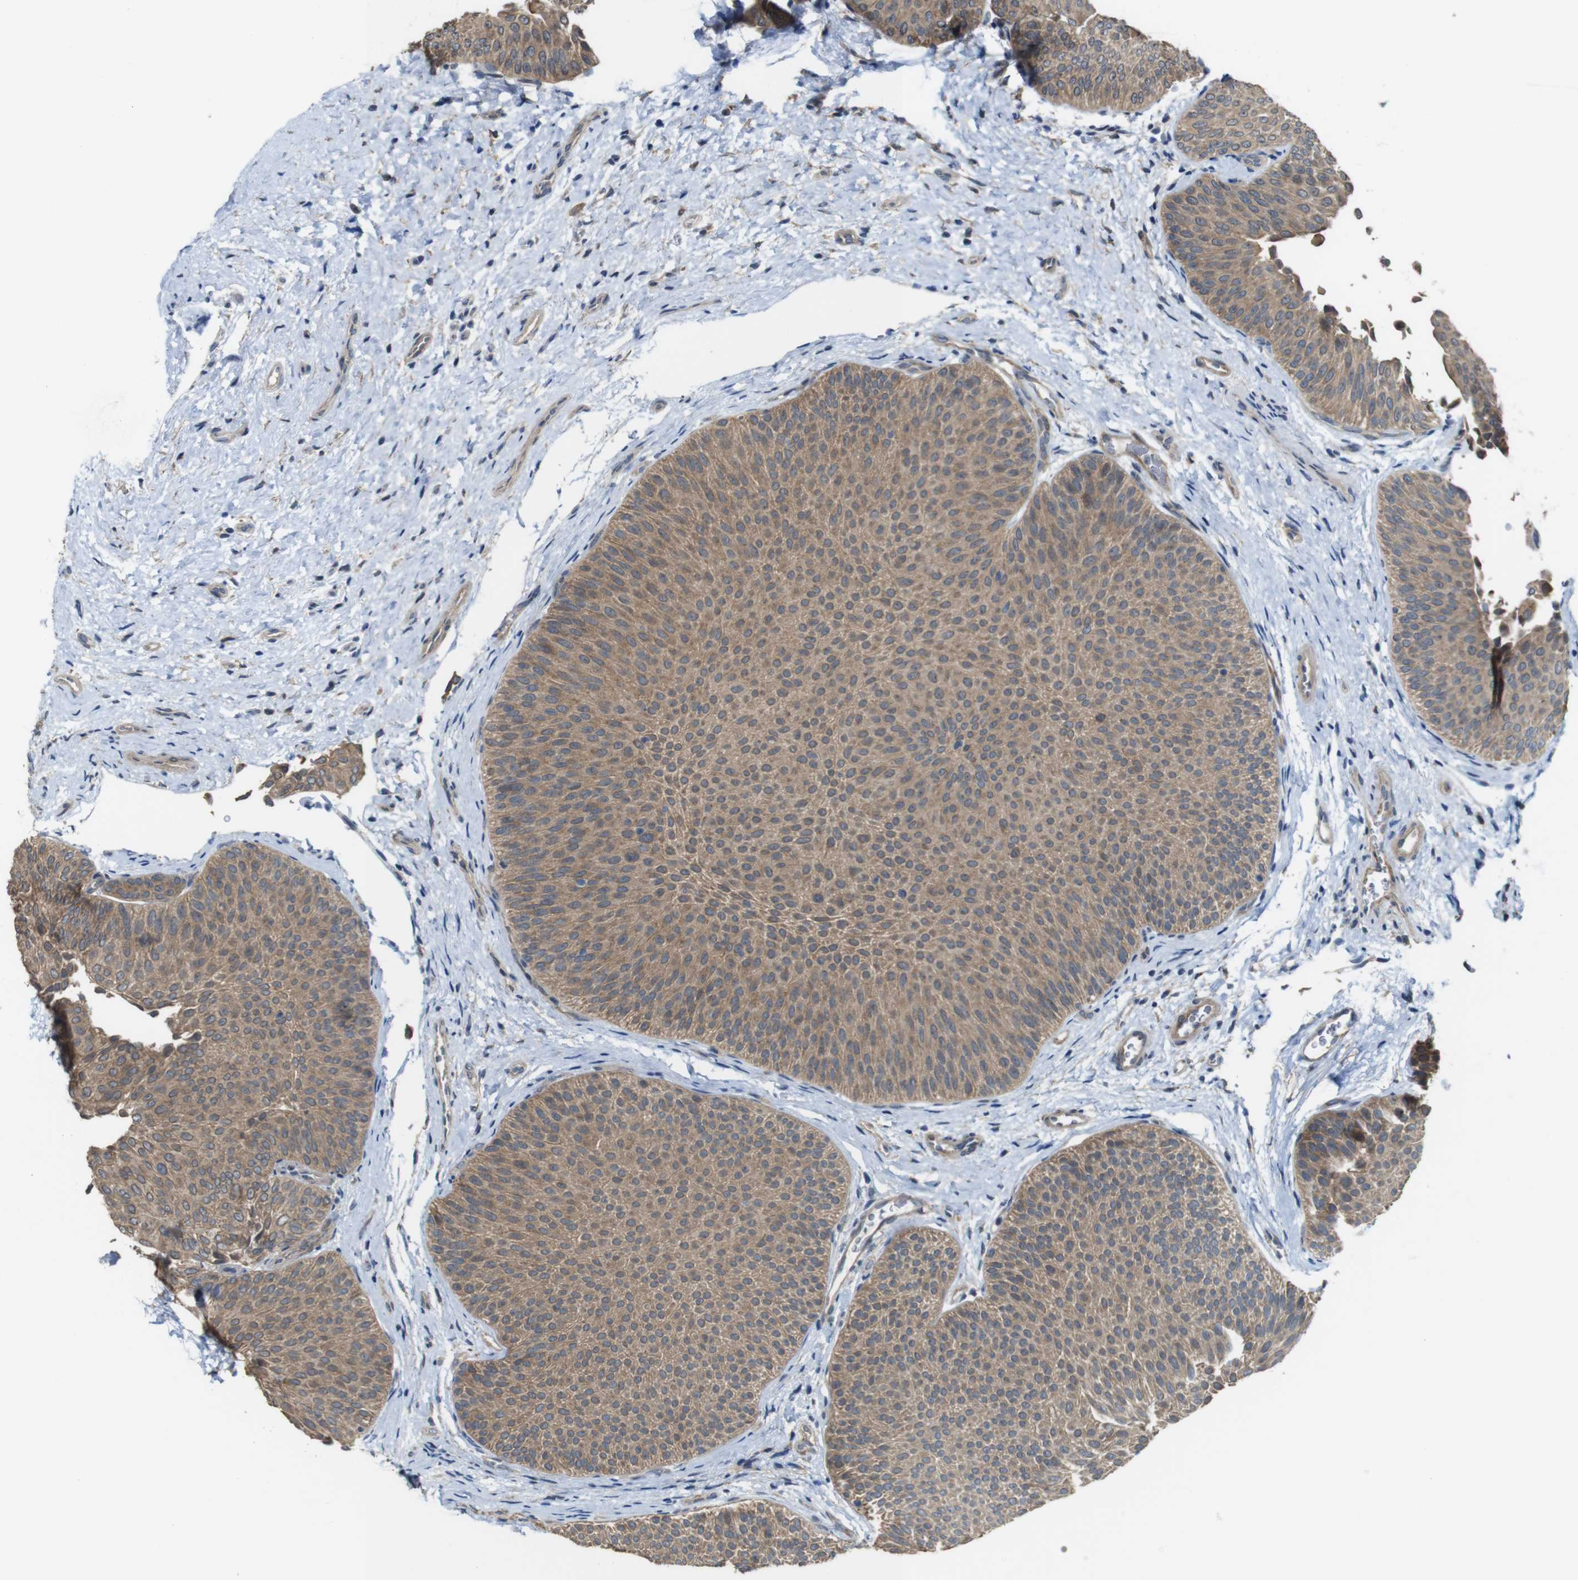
{"staining": {"intensity": "moderate", "quantity": ">75%", "location": "cytoplasmic/membranous"}, "tissue": "urothelial cancer", "cell_type": "Tumor cells", "image_type": "cancer", "snomed": [{"axis": "morphology", "description": "Urothelial carcinoma, Low grade"}, {"axis": "topography", "description": "Urinary bladder"}], "caption": "Low-grade urothelial carcinoma was stained to show a protein in brown. There is medium levels of moderate cytoplasmic/membranous staining in about >75% of tumor cells.", "gene": "CDC34", "patient": {"sex": "female", "age": 60}}